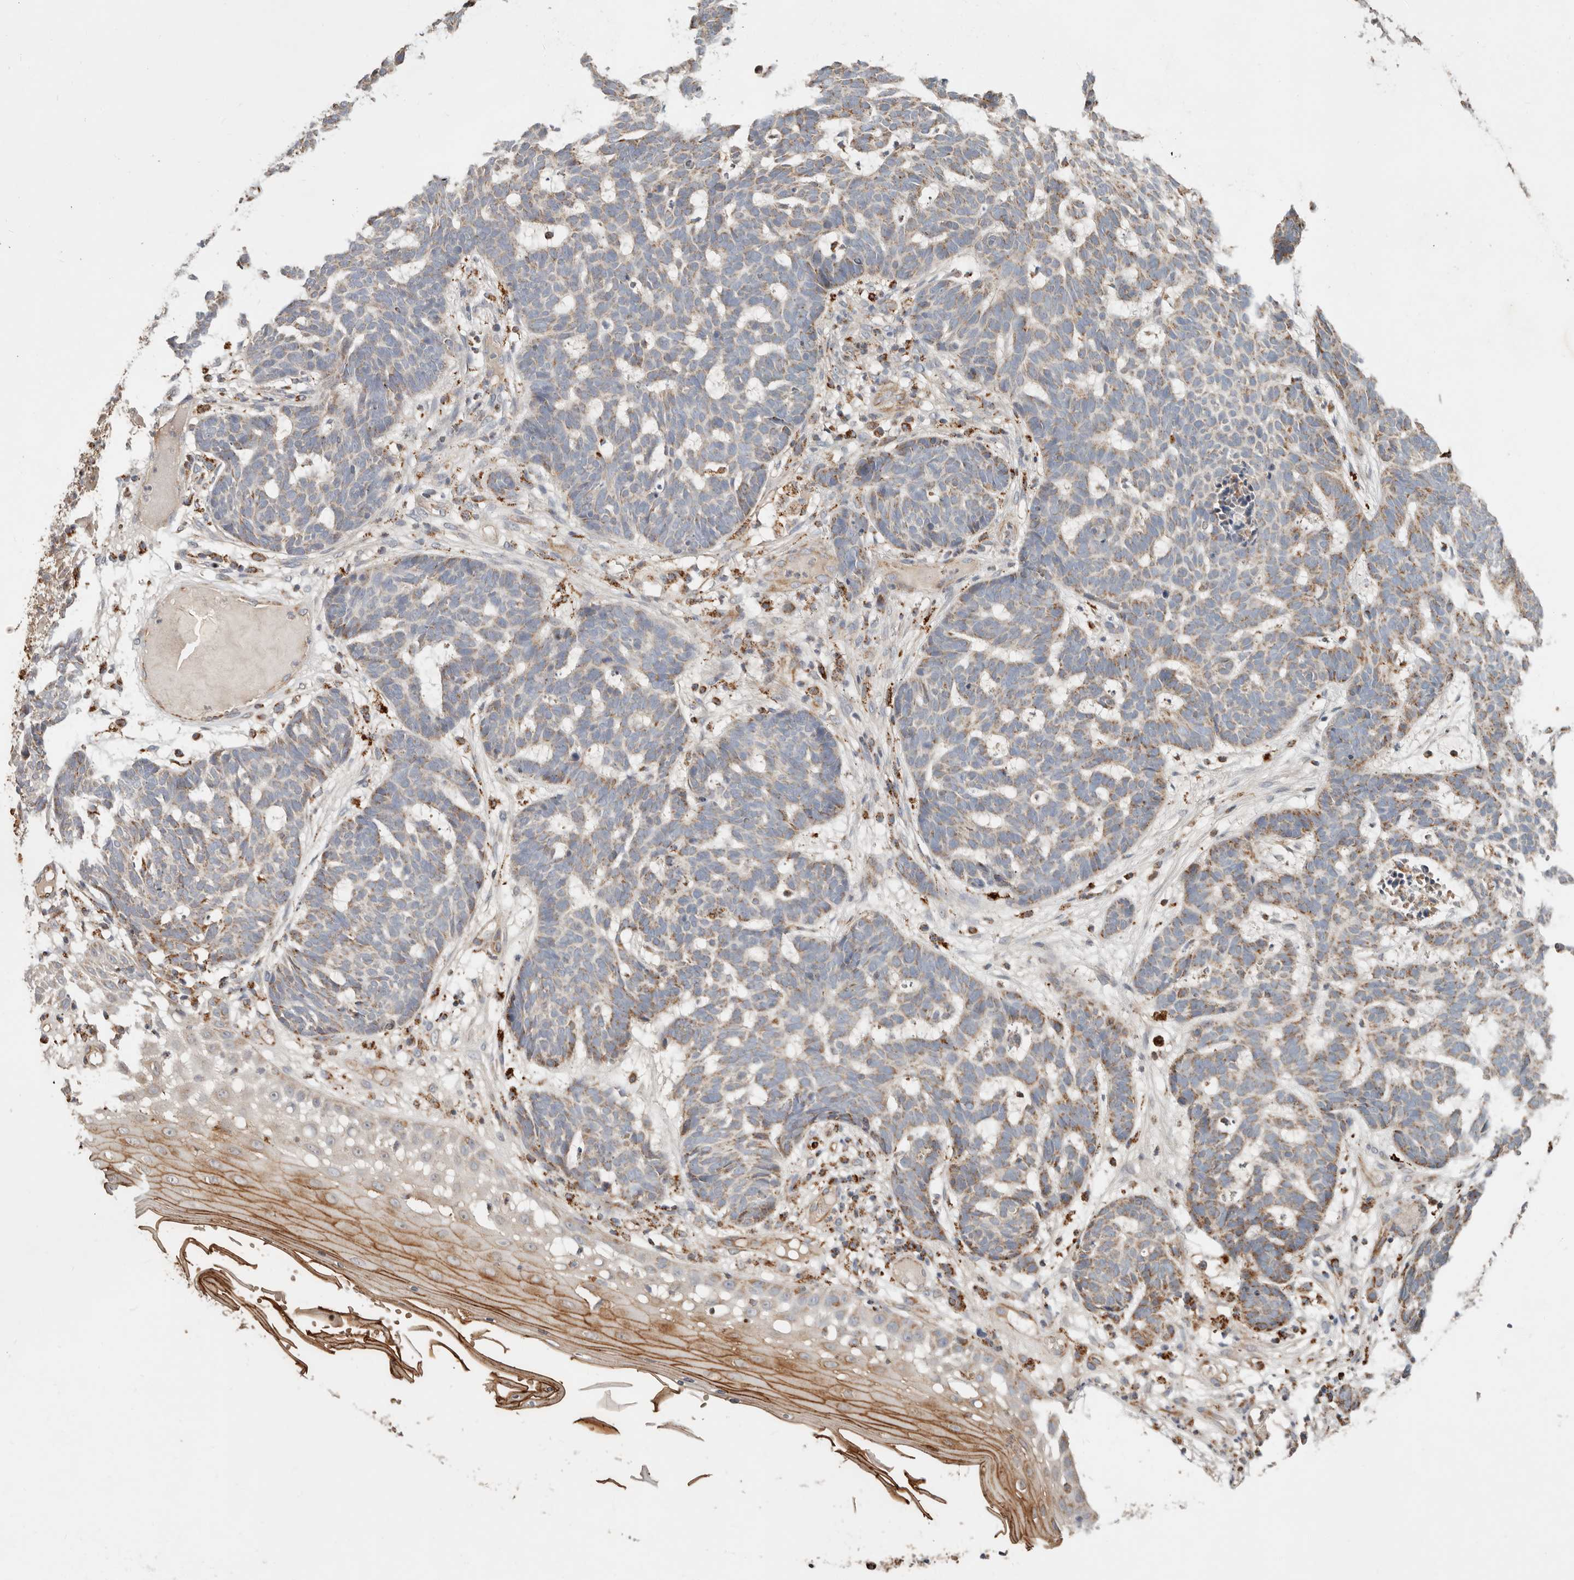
{"staining": {"intensity": "moderate", "quantity": "25%-75%", "location": "cytoplasmic/membranous"}, "tissue": "skin cancer", "cell_type": "Tumor cells", "image_type": "cancer", "snomed": [{"axis": "morphology", "description": "Basal cell carcinoma"}, {"axis": "topography", "description": "Skin"}], "caption": "Skin cancer stained with immunohistochemistry (IHC) exhibits moderate cytoplasmic/membranous positivity in about 25%-75% of tumor cells.", "gene": "ARHGEF10L", "patient": {"sex": "male", "age": 85}}